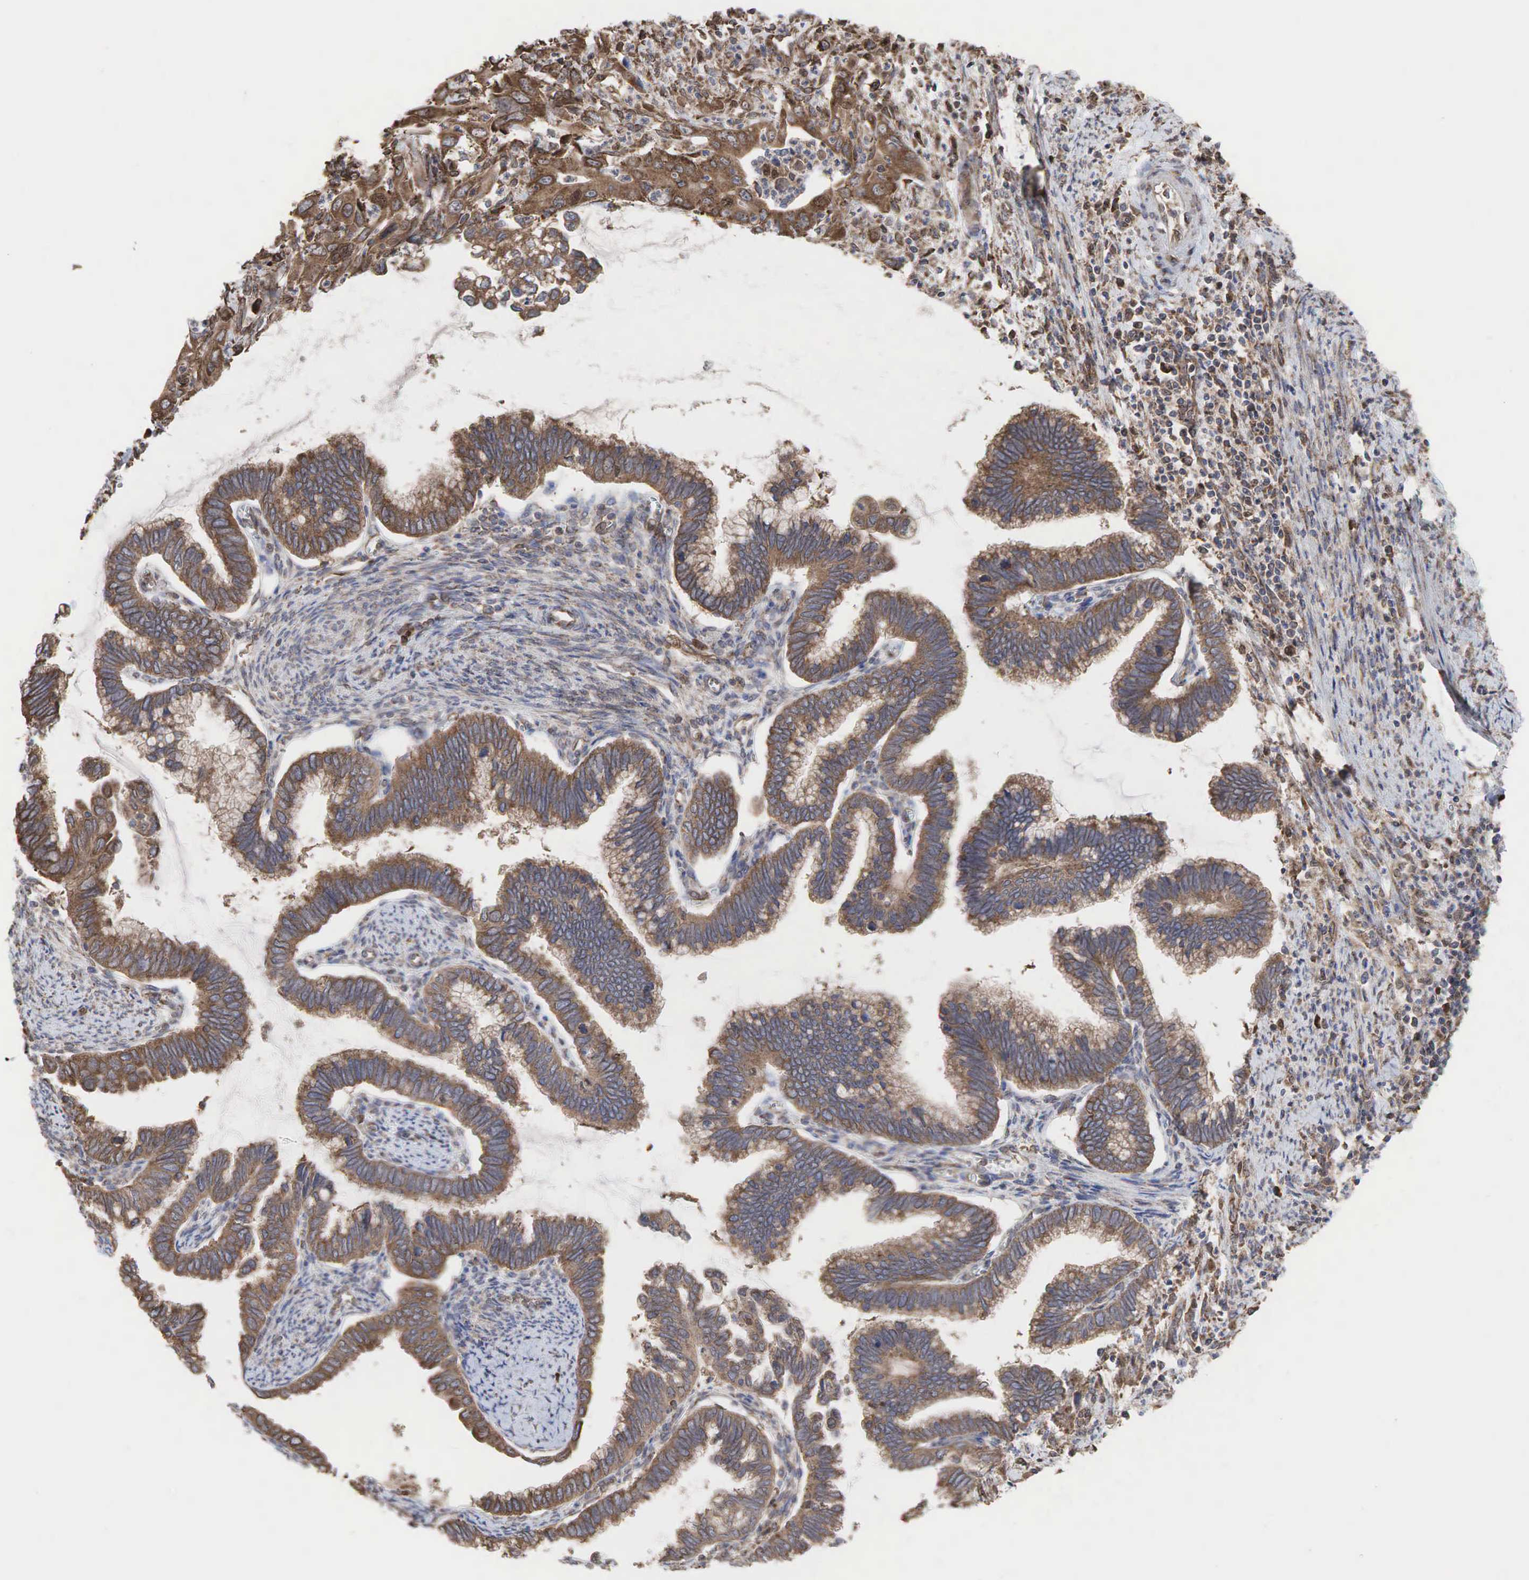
{"staining": {"intensity": "weak", "quantity": ">75%", "location": "cytoplasmic/membranous"}, "tissue": "cervical cancer", "cell_type": "Tumor cells", "image_type": "cancer", "snomed": [{"axis": "morphology", "description": "Adenocarcinoma, NOS"}, {"axis": "topography", "description": "Cervix"}], "caption": "Immunohistochemistry histopathology image of neoplastic tissue: human cervical cancer stained using immunohistochemistry reveals low levels of weak protein expression localized specifically in the cytoplasmic/membranous of tumor cells, appearing as a cytoplasmic/membranous brown color.", "gene": "PABPC5", "patient": {"sex": "female", "age": 49}}